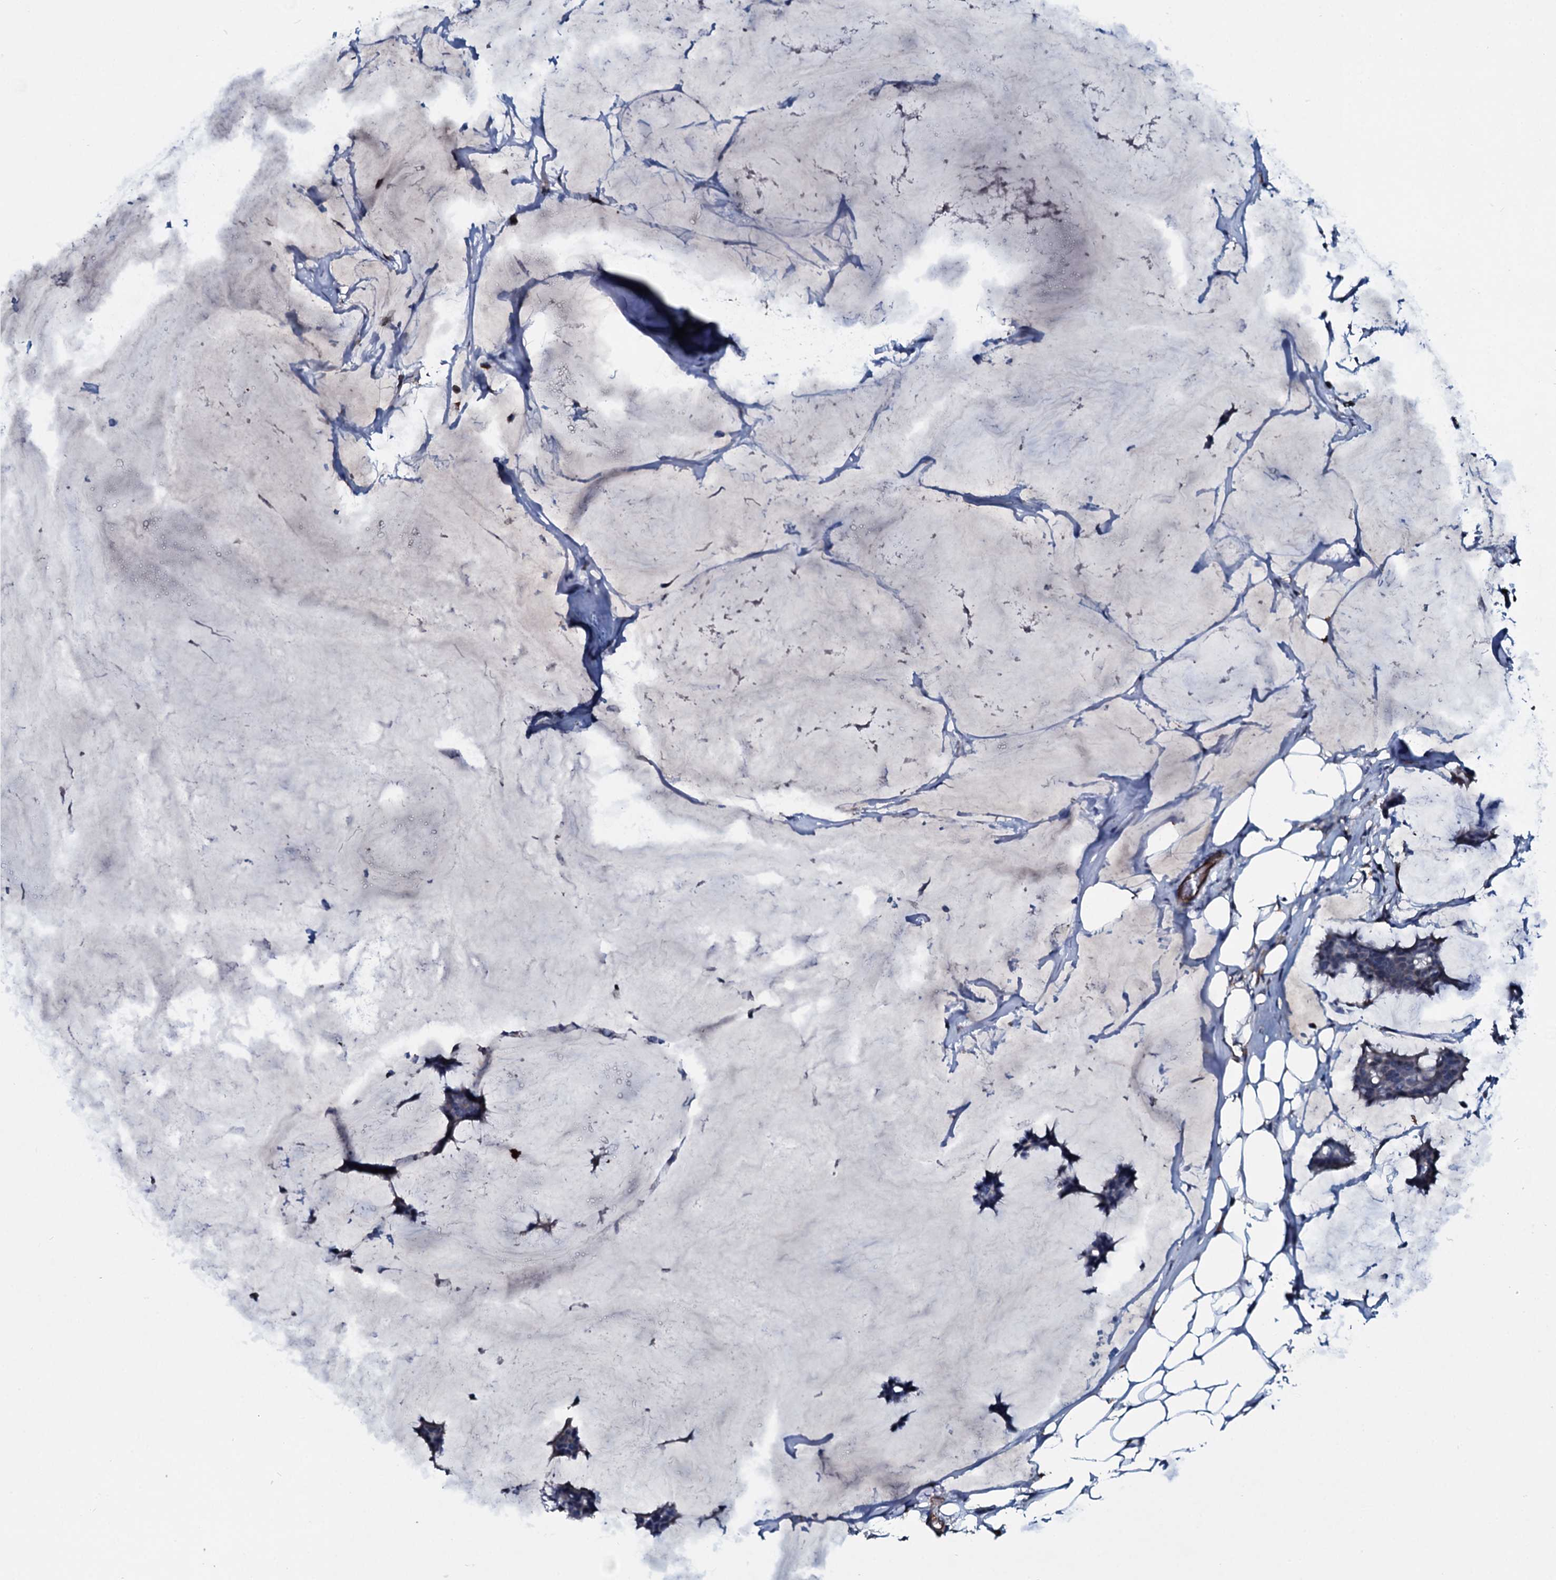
{"staining": {"intensity": "weak", "quantity": "<25%", "location": "cytoplasmic/membranous"}, "tissue": "breast cancer", "cell_type": "Tumor cells", "image_type": "cancer", "snomed": [{"axis": "morphology", "description": "Duct carcinoma"}, {"axis": "topography", "description": "Breast"}], "caption": "Protein analysis of breast cancer reveals no significant expression in tumor cells. Nuclei are stained in blue.", "gene": "CLEC14A", "patient": {"sex": "female", "age": 93}}